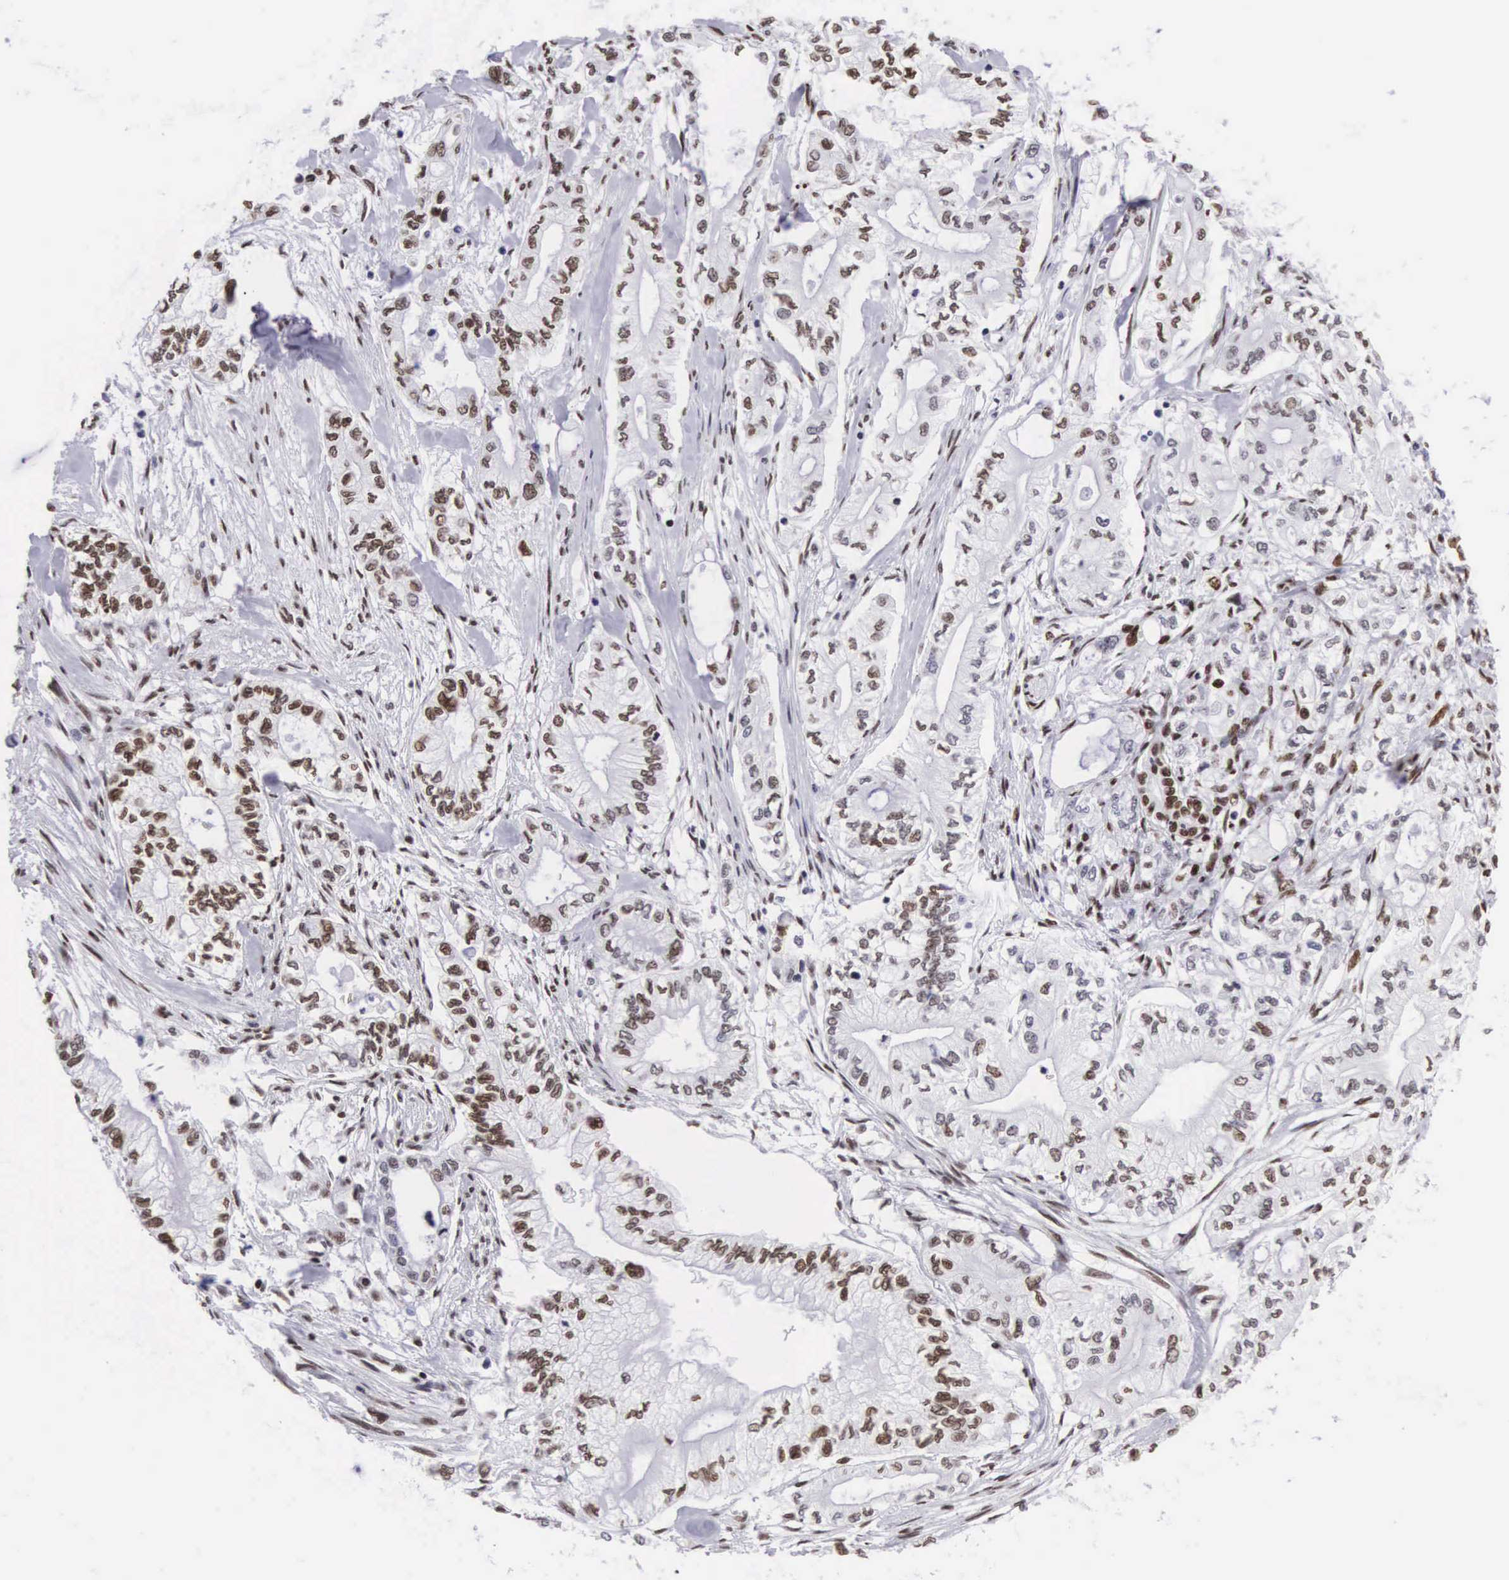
{"staining": {"intensity": "strong", "quantity": ">75%", "location": "nuclear"}, "tissue": "pancreatic cancer", "cell_type": "Tumor cells", "image_type": "cancer", "snomed": [{"axis": "morphology", "description": "Adenocarcinoma, NOS"}, {"axis": "topography", "description": "Pancreas"}], "caption": "A brown stain shows strong nuclear positivity of a protein in pancreatic cancer tumor cells. (DAB (3,3'-diaminobenzidine) IHC, brown staining for protein, blue staining for nuclei).", "gene": "MECP2", "patient": {"sex": "male", "age": 79}}